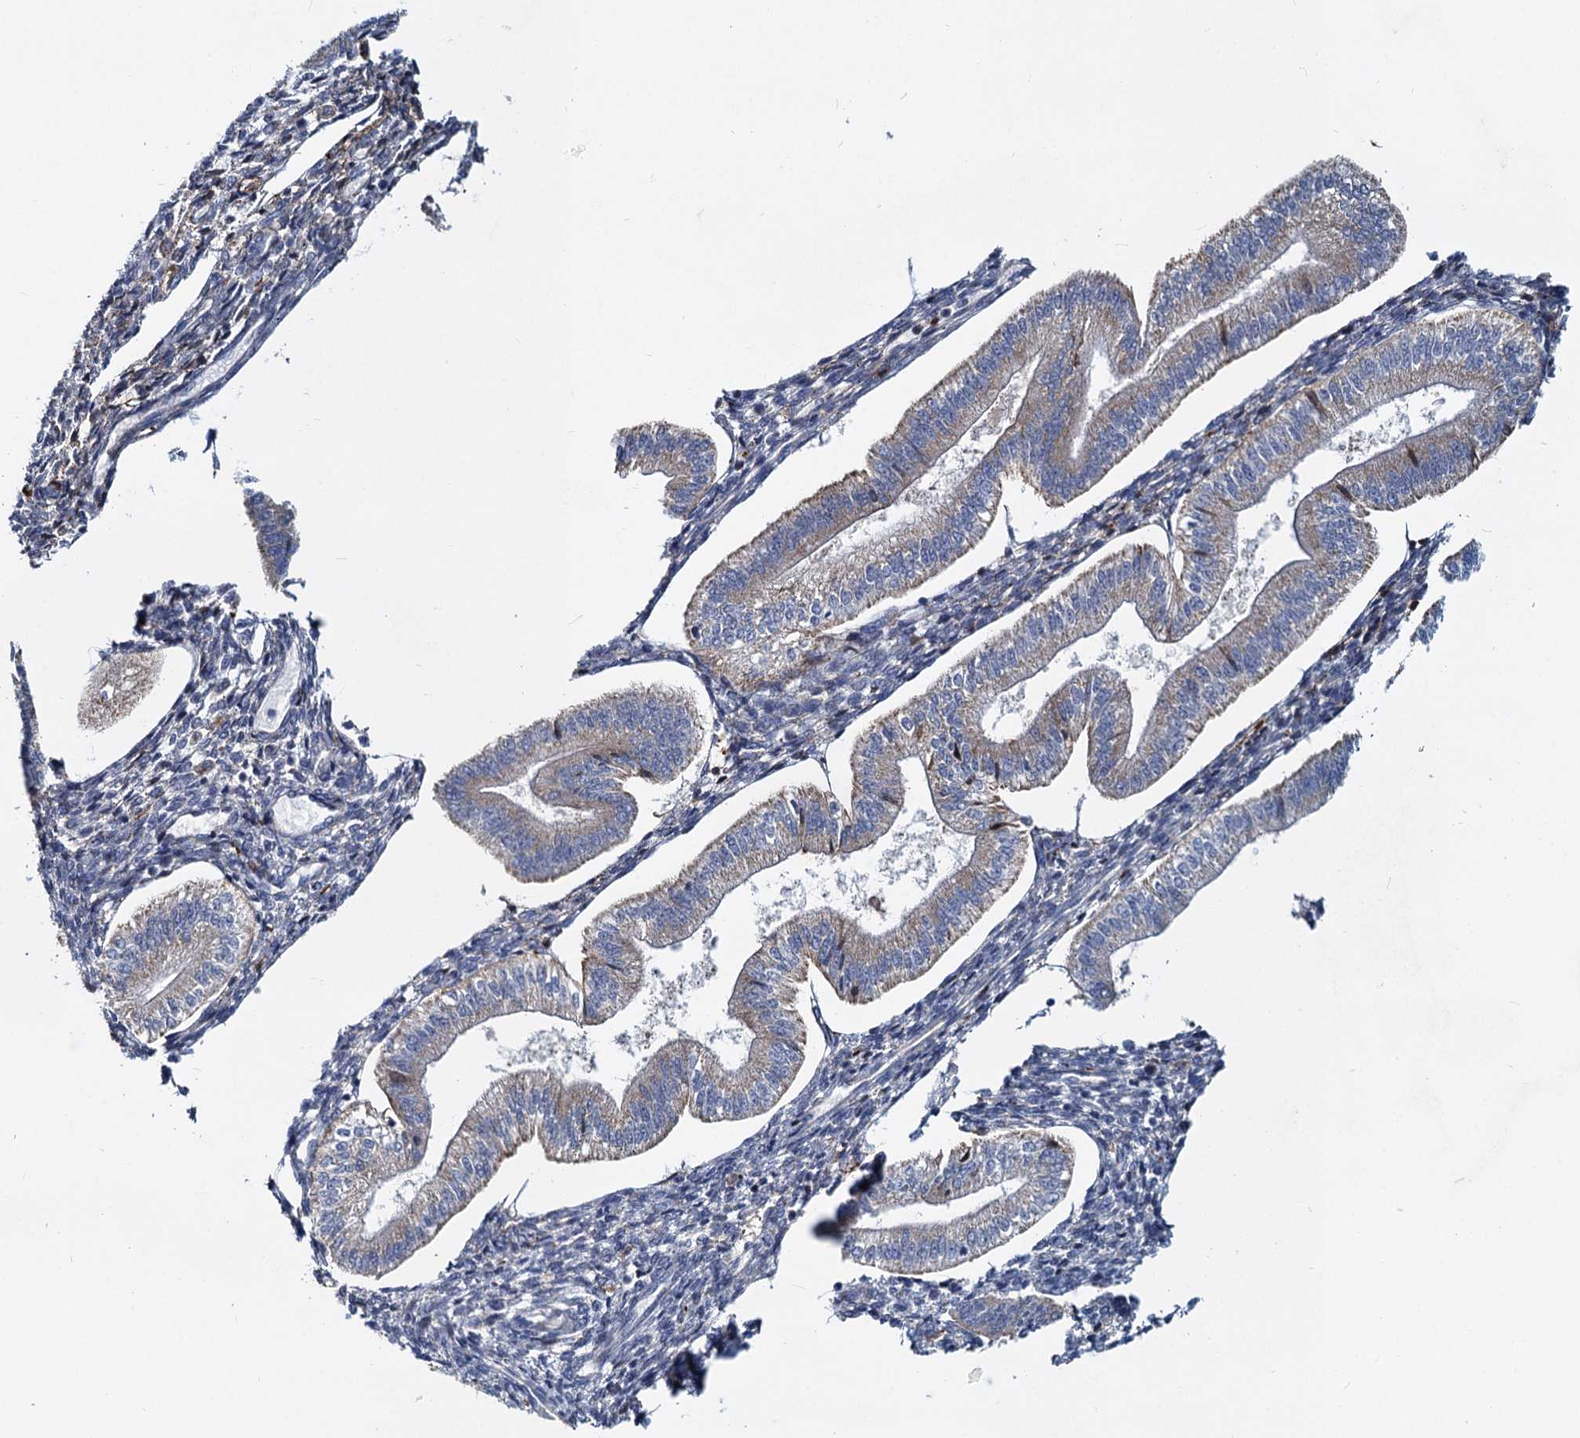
{"staining": {"intensity": "negative", "quantity": "none", "location": "none"}, "tissue": "endometrium", "cell_type": "Cells in endometrial stroma", "image_type": "normal", "snomed": [{"axis": "morphology", "description": "Normal tissue, NOS"}, {"axis": "topography", "description": "Endometrium"}], "caption": "This photomicrograph is of benign endometrium stained with immunohistochemistry to label a protein in brown with the nuclei are counter-stained blue. There is no expression in cells in endometrial stroma.", "gene": "DCUN1D2", "patient": {"sex": "female", "age": 34}}